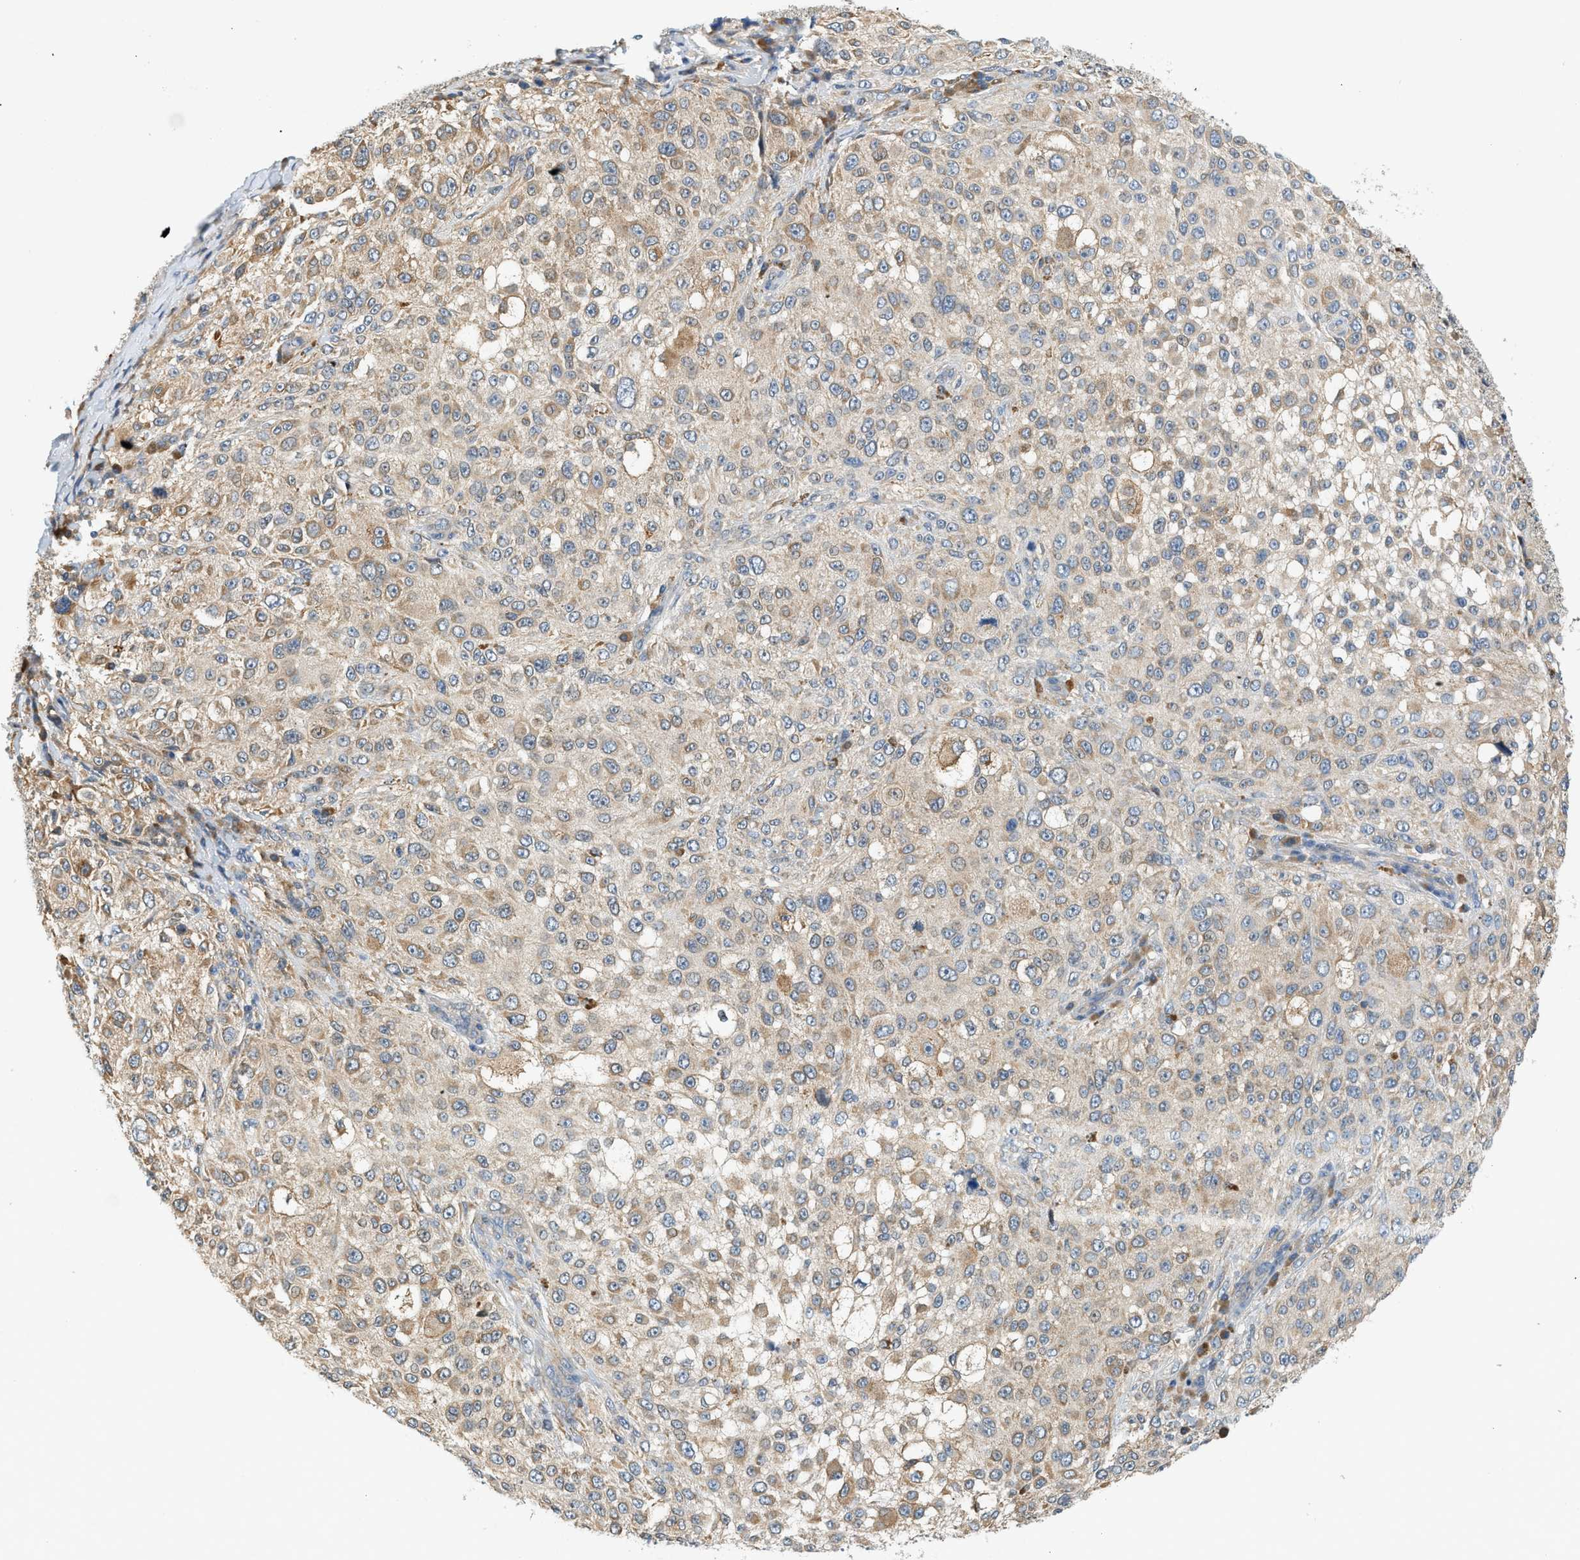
{"staining": {"intensity": "weak", "quantity": ">75%", "location": "cytoplasmic/membranous"}, "tissue": "melanoma", "cell_type": "Tumor cells", "image_type": "cancer", "snomed": [{"axis": "morphology", "description": "Necrosis, NOS"}, {"axis": "morphology", "description": "Malignant melanoma, NOS"}, {"axis": "topography", "description": "Skin"}], "caption": "Human melanoma stained with a brown dye displays weak cytoplasmic/membranous positive positivity in about >75% of tumor cells.", "gene": "CYTH2", "patient": {"sex": "female", "age": 87}}